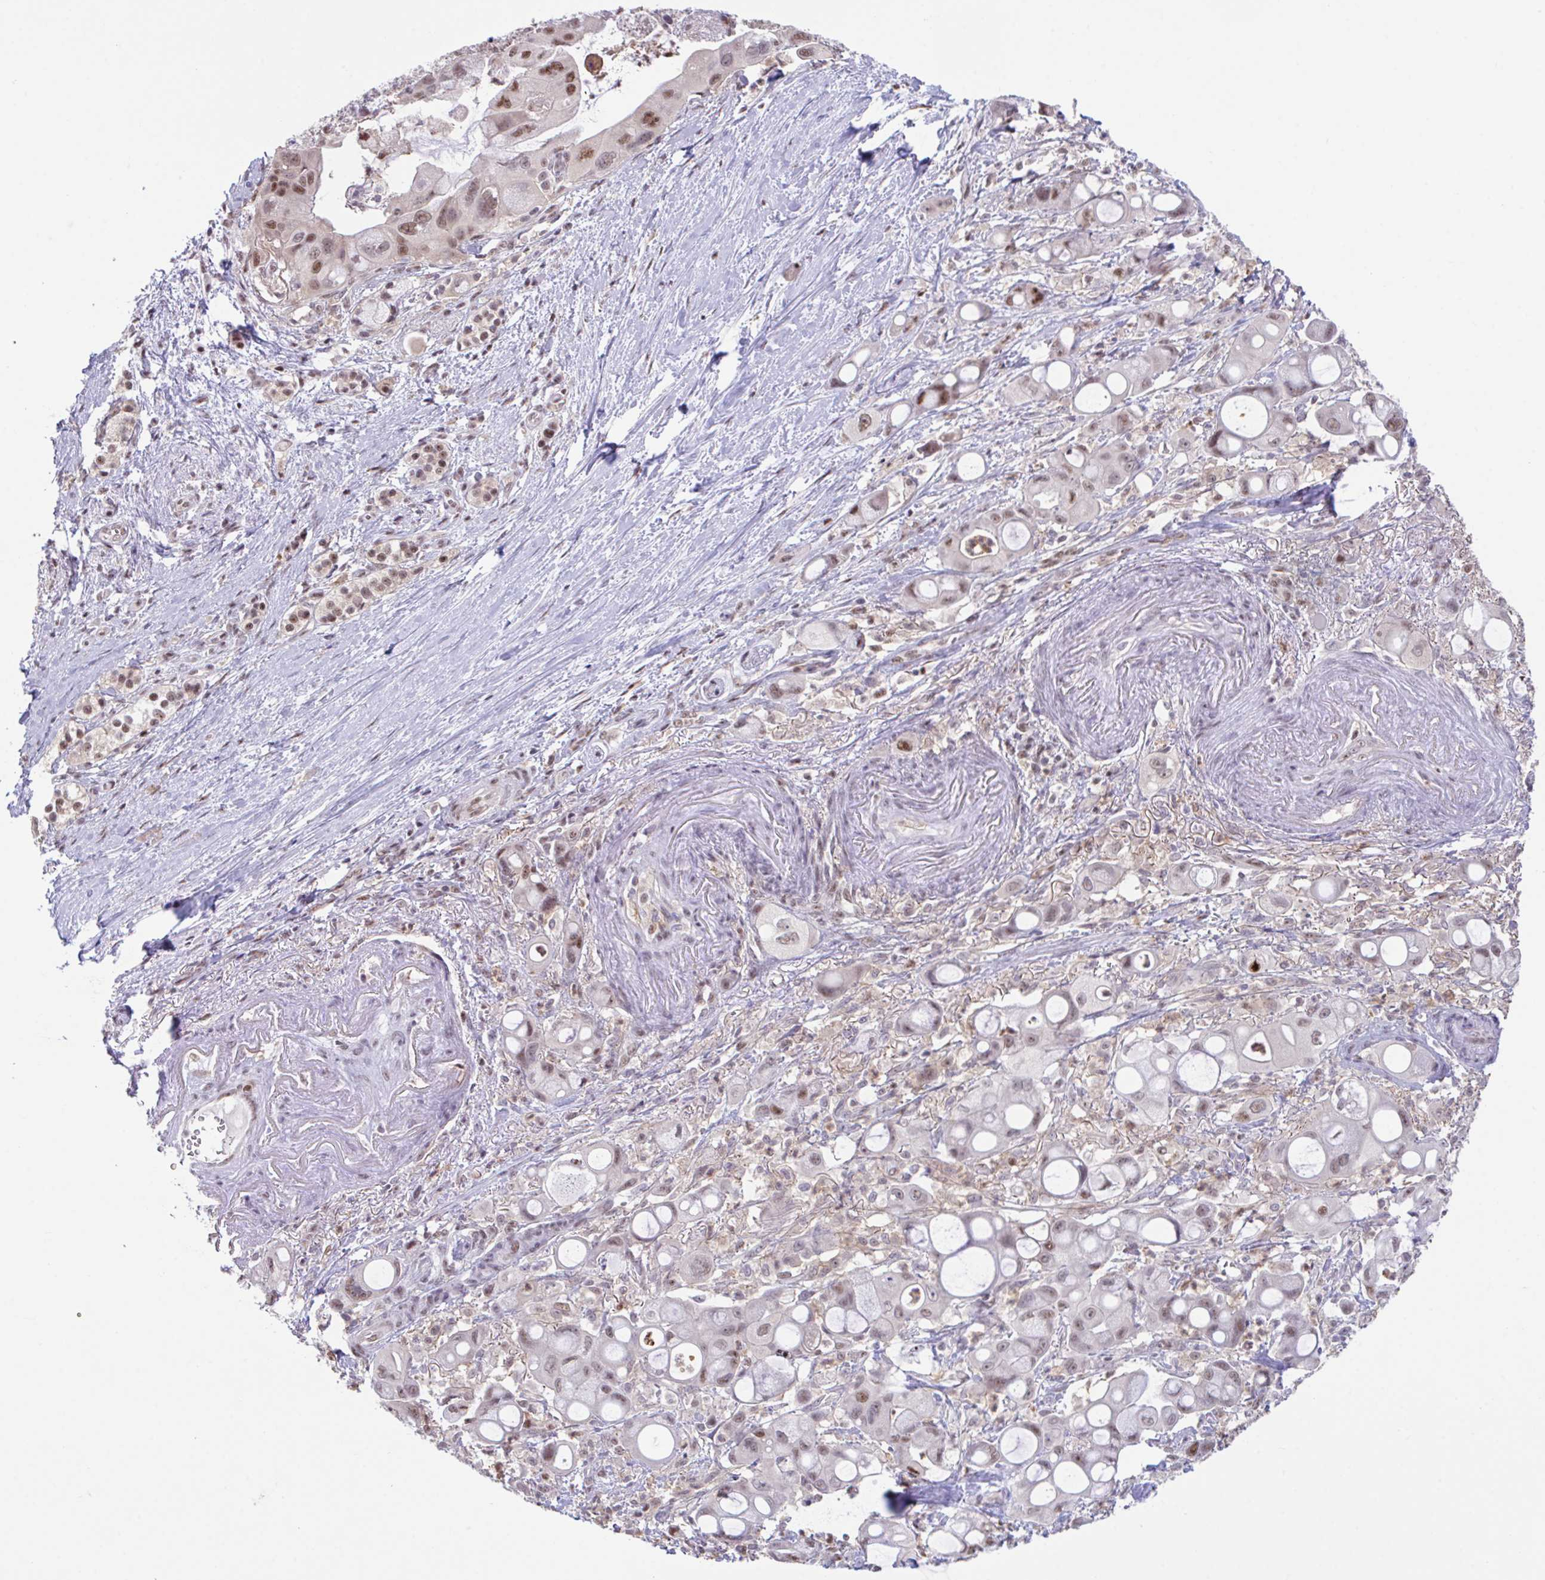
{"staining": {"intensity": "moderate", "quantity": ">75%", "location": "nuclear"}, "tissue": "pancreatic cancer", "cell_type": "Tumor cells", "image_type": "cancer", "snomed": [{"axis": "morphology", "description": "Adenocarcinoma, NOS"}, {"axis": "topography", "description": "Pancreas"}], "caption": "The immunohistochemical stain highlights moderate nuclear positivity in tumor cells of pancreatic cancer (adenocarcinoma) tissue. (Brightfield microscopy of DAB IHC at high magnification).", "gene": "OR6K3", "patient": {"sex": "male", "age": 68}}